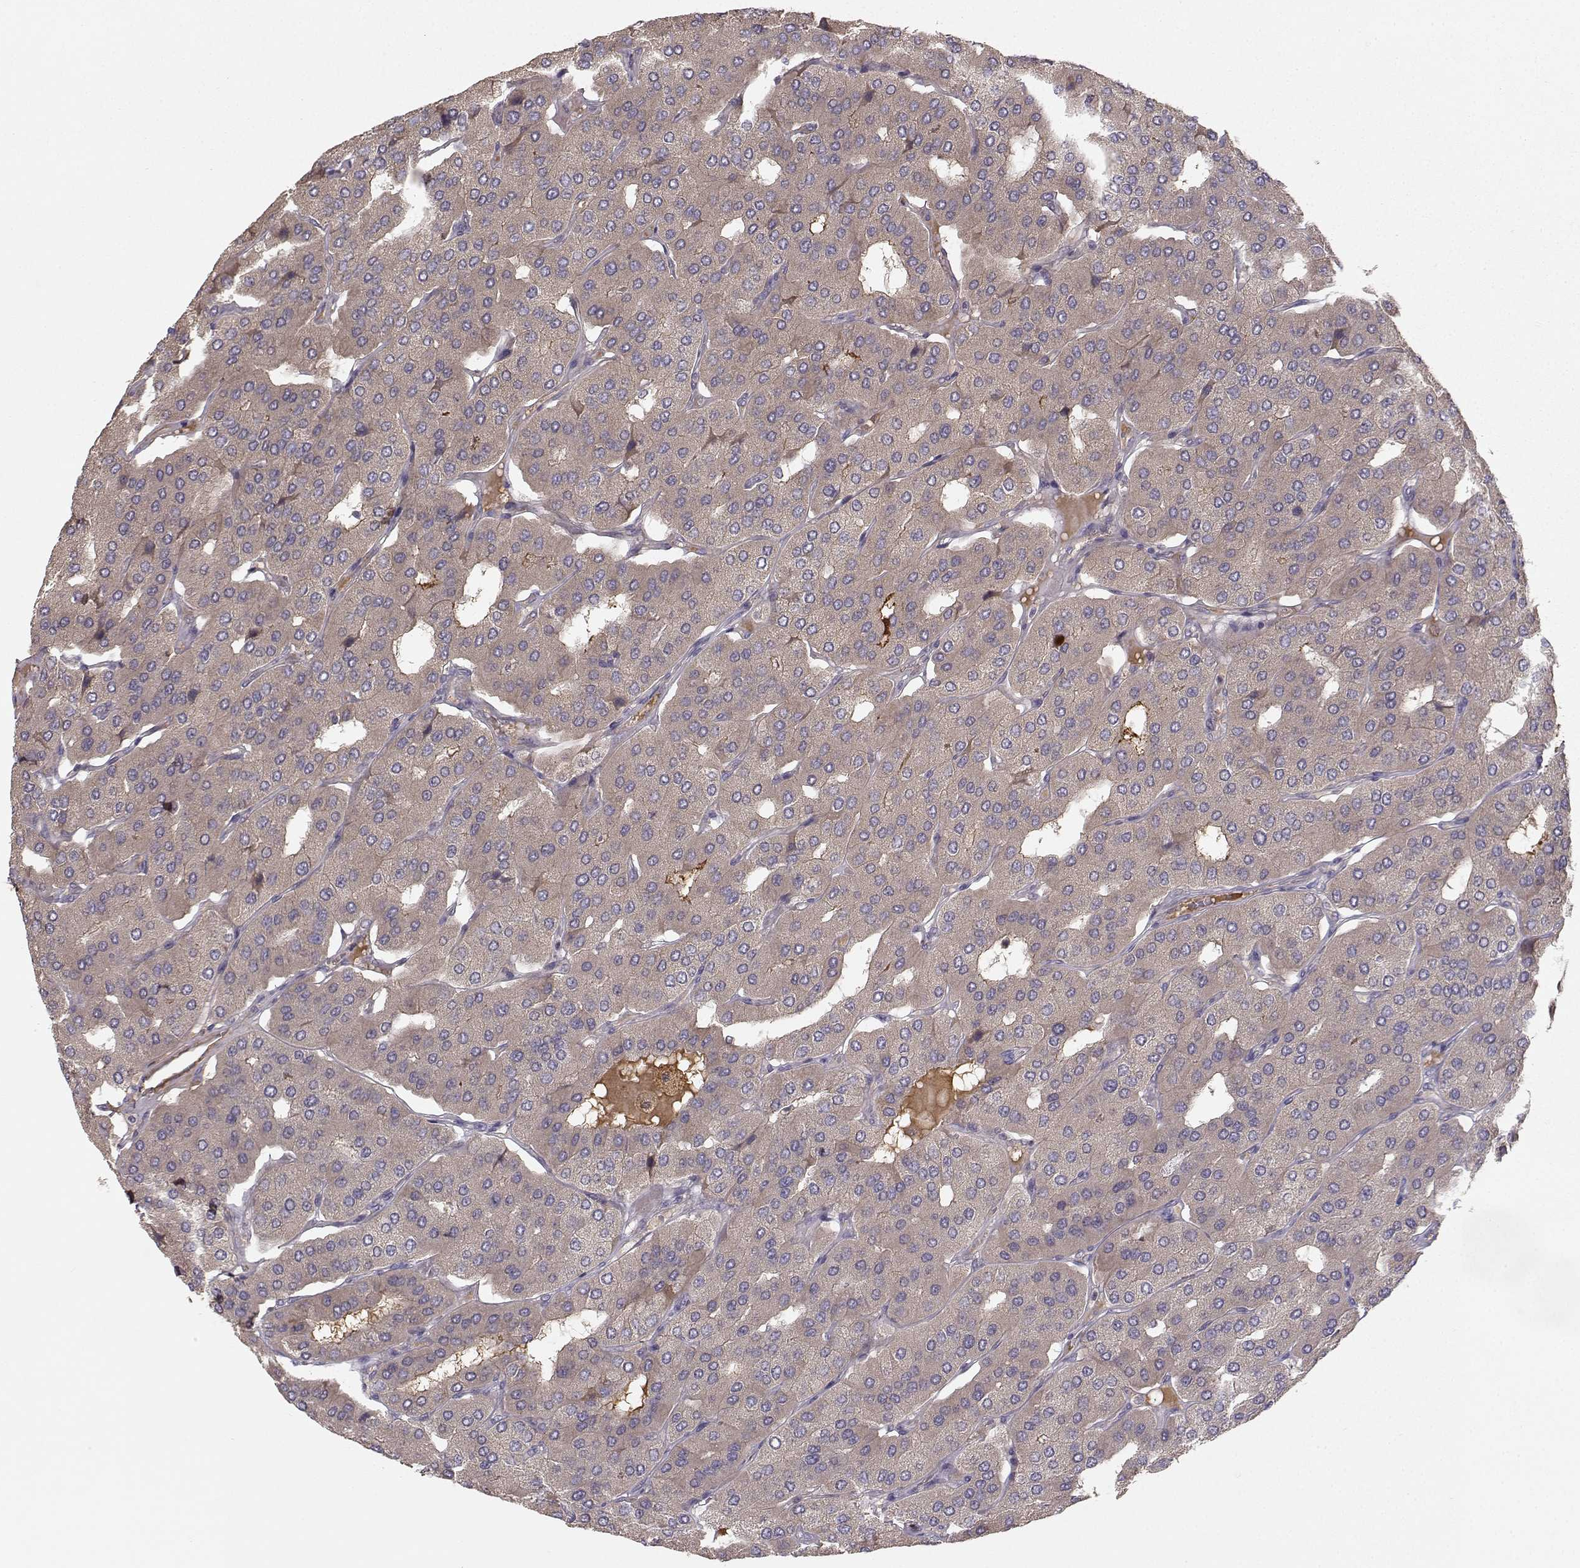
{"staining": {"intensity": "weak", "quantity": ">75%", "location": "cytoplasmic/membranous"}, "tissue": "parathyroid gland", "cell_type": "Glandular cells", "image_type": "normal", "snomed": [{"axis": "morphology", "description": "Normal tissue, NOS"}, {"axis": "morphology", "description": "Adenoma, NOS"}, {"axis": "topography", "description": "Parathyroid gland"}], "caption": "High-magnification brightfield microscopy of benign parathyroid gland stained with DAB (brown) and counterstained with hematoxylin (blue). glandular cells exhibit weak cytoplasmic/membranous positivity is identified in approximately>75% of cells. The staining was performed using DAB (3,3'-diaminobenzidine) to visualize the protein expression in brown, while the nuclei were stained in blue with hematoxylin (Magnification: 20x).", "gene": "WNT6", "patient": {"sex": "female", "age": 86}}